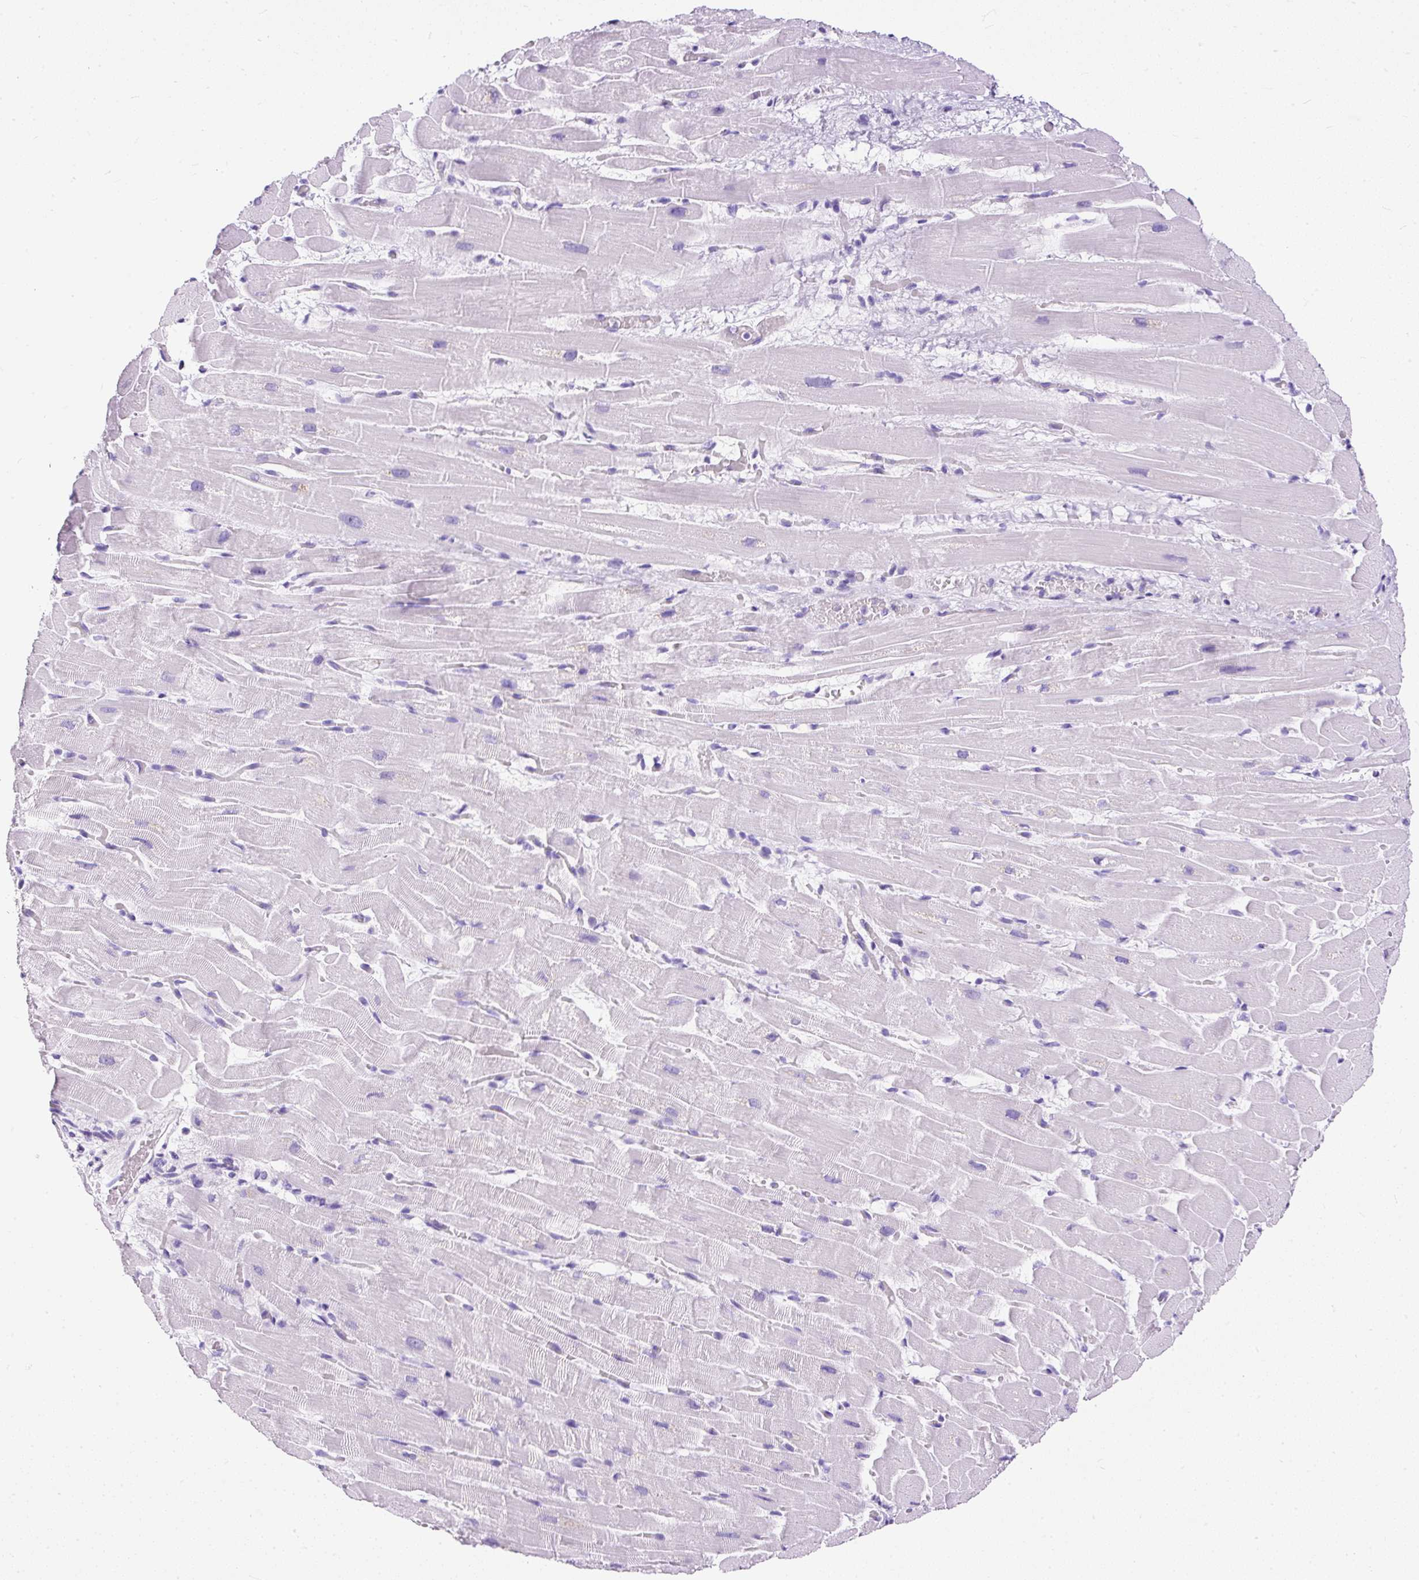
{"staining": {"intensity": "negative", "quantity": "none", "location": "none"}, "tissue": "heart muscle", "cell_type": "Cardiomyocytes", "image_type": "normal", "snomed": [{"axis": "morphology", "description": "Normal tissue, NOS"}, {"axis": "topography", "description": "Heart"}], "caption": "Immunohistochemistry (IHC) of benign heart muscle shows no positivity in cardiomyocytes.", "gene": "NTS", "patient": {"sex": "male", "age": 37}}